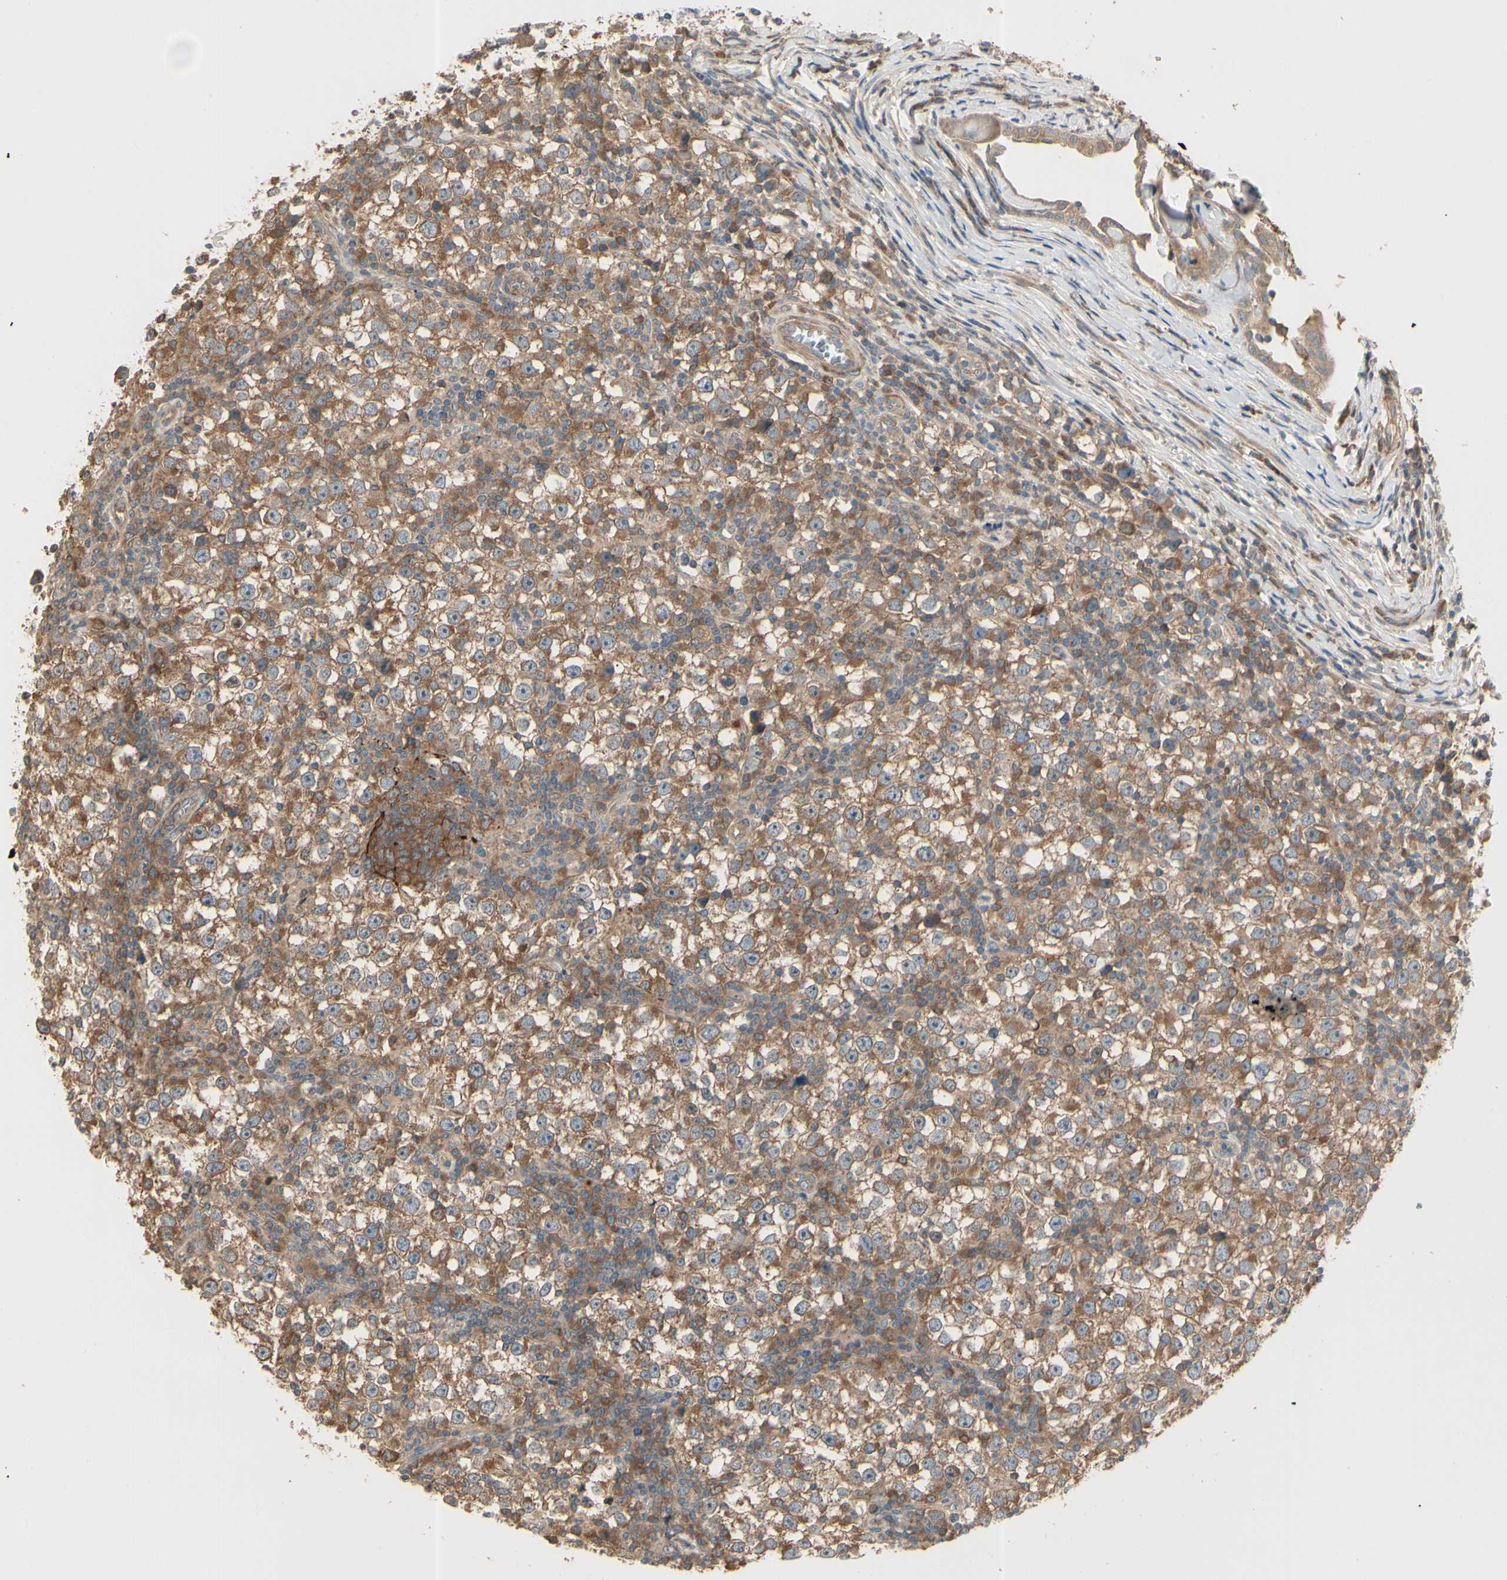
{"staining": {"intensity": "moderate", "quantity": ">75%", "location": "cytoplasmic/membranous"}, "tissue": "testis cancer", "cell_type": "Tumor cells", "image_type": "cancer", "snomed": [{"axis": "morphology", "description": "Seminoma, NOS"}, {"axis": "topography", "description": "Testis"}], "caption": "High-power microscopy captured an immunohistochemistry (IHC) photomicrograph of testis cancer (seminoma), revealing moderate cytoplasmic/membranous staining in approximately >75% of tumor cells.", "gene": "IRAG1", "patient": {"sex": "male", "age": 65}}